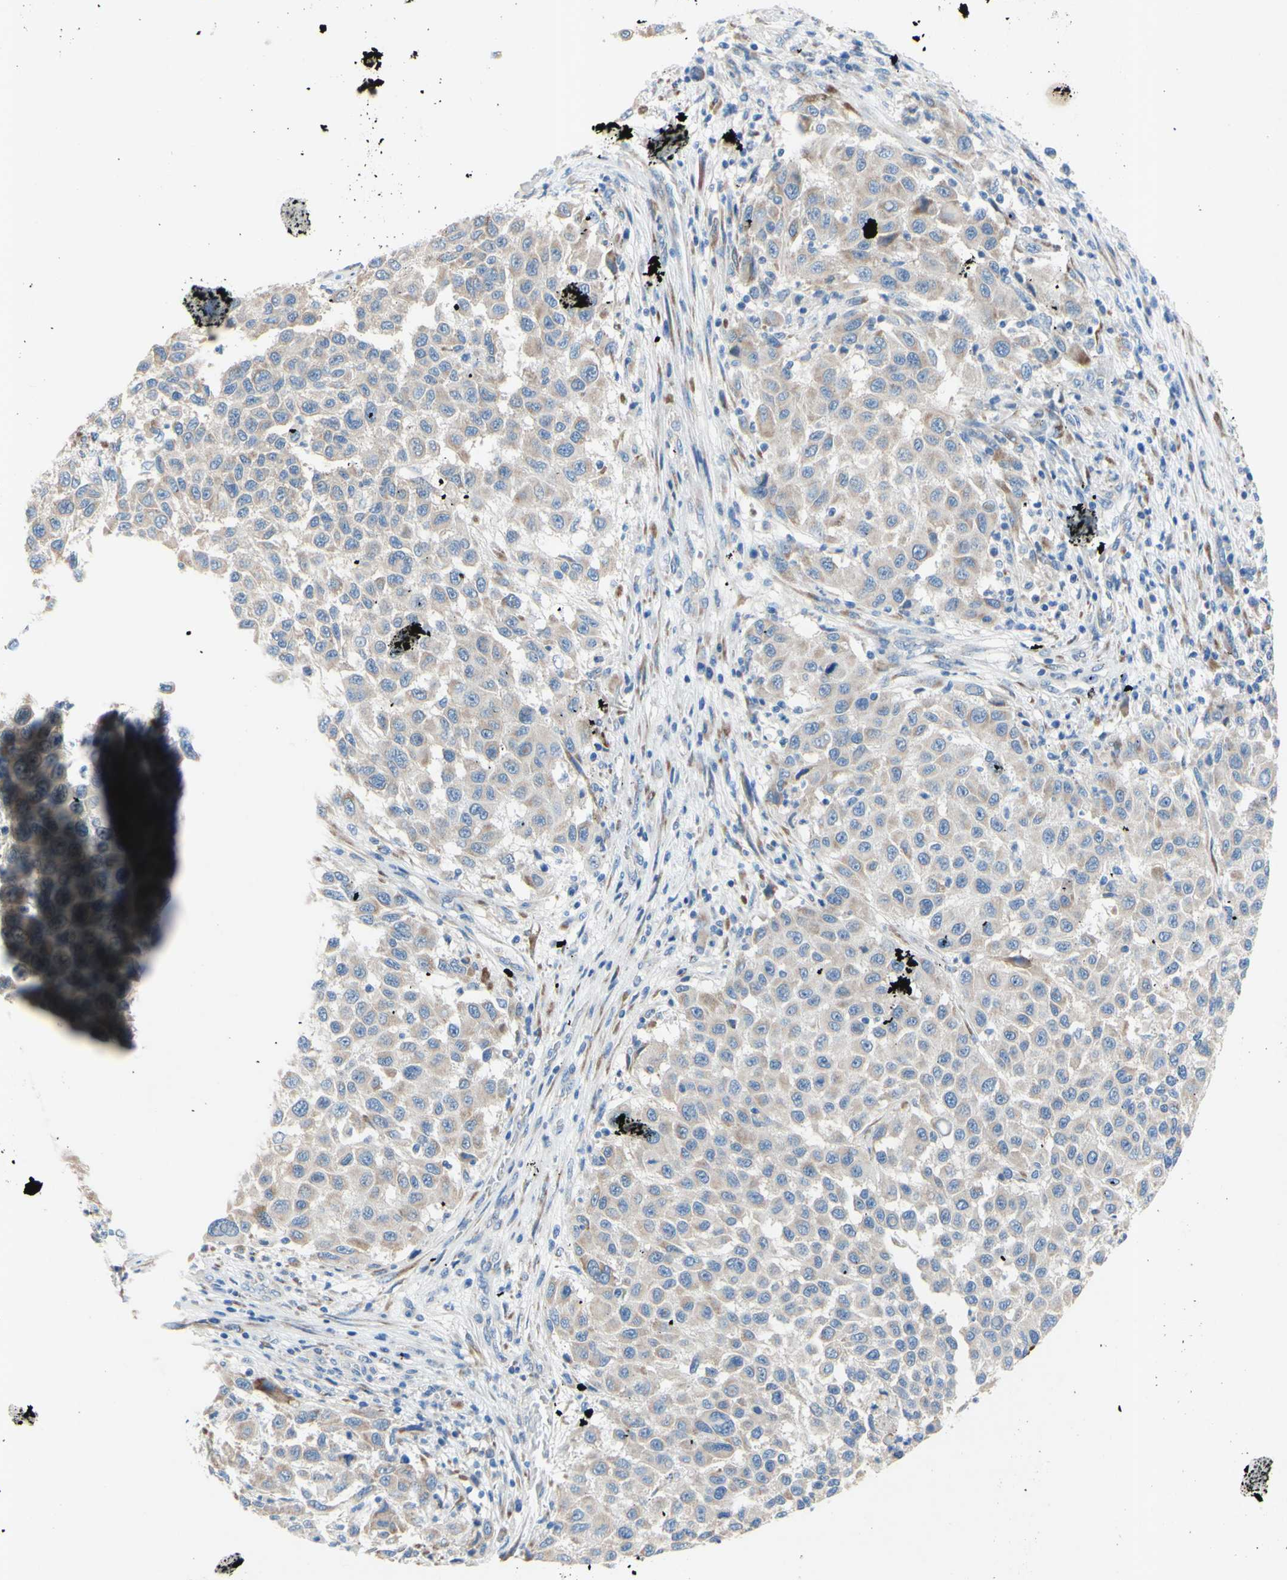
{"staining": {"intensity": "weak", "quantity": "<25%", "location": "cytoplasmic/membranous"}, "tissue": "melanoma", "cell_type": "Tumor cells", "image_type": "cancer", "snomed": [{"axis": "morphology", "description": "Malignant melanoma, Metastatic site"}, {"axis": "topography", "description": "Lymph node"}], "caption": "Human malignant melanoma (metastatic site) stained for a protein using immunohistochemistry shows no positivity in tumor cells.", "gene": "TMIGD2", "patient": {"sex": "male", "age": 61}}